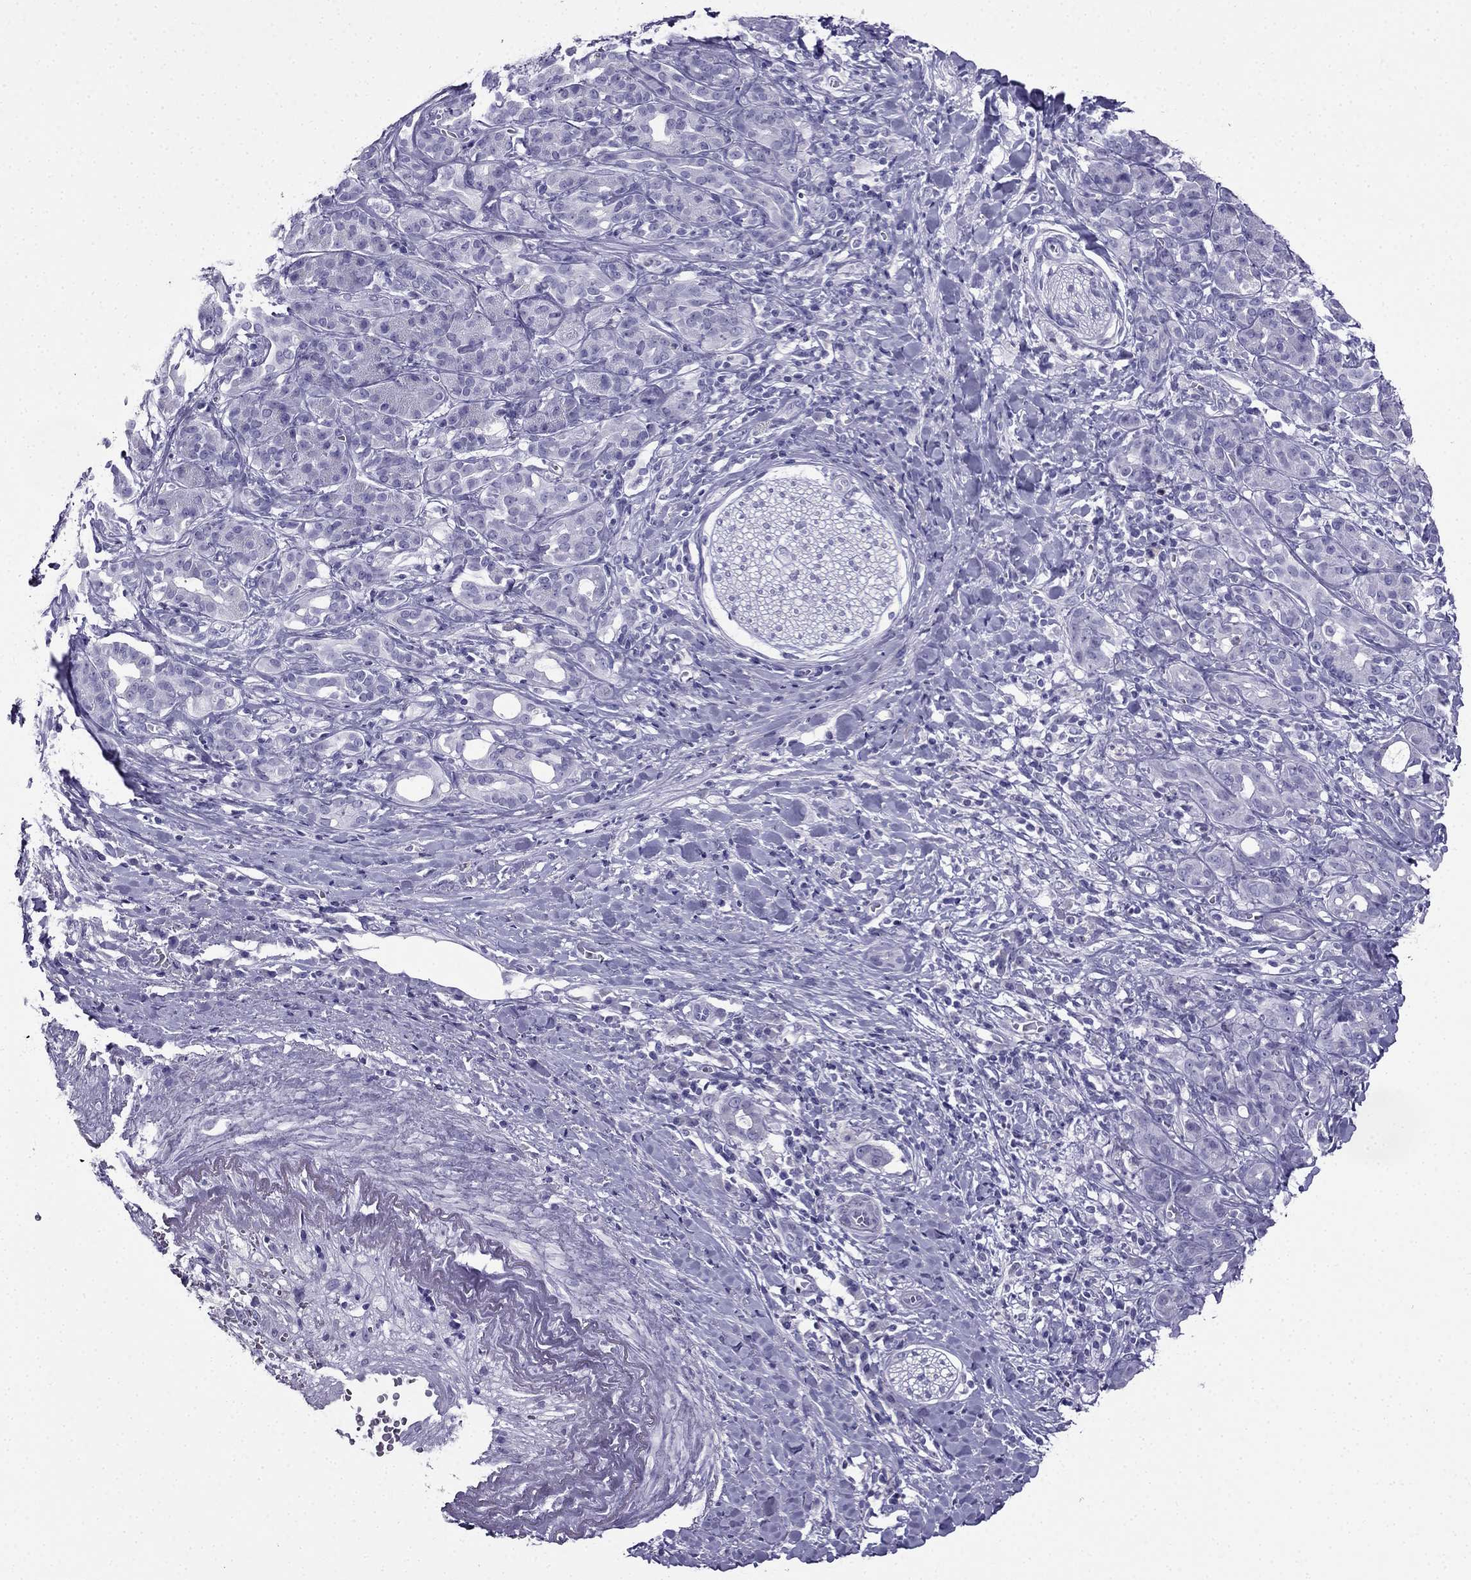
{"staining": {"intensity": "negative", "quantity": "none", "location": "none"}, "tissue": "pancreatic cancer", "cell_type": "Tumor cells", "image_type": "cancer", "snomed": [{"axis": "morphology", "description": "Adenocarcinoma, NOS"}, {"axis": "topography", "description": "Pancreas"}], "caption": "Immunohistochemistry of pancreatic adenocarcinoma displays no expression in tumor cells.", "gene": "CDHR4", "patient": {"sex": "male", "age": 61}}